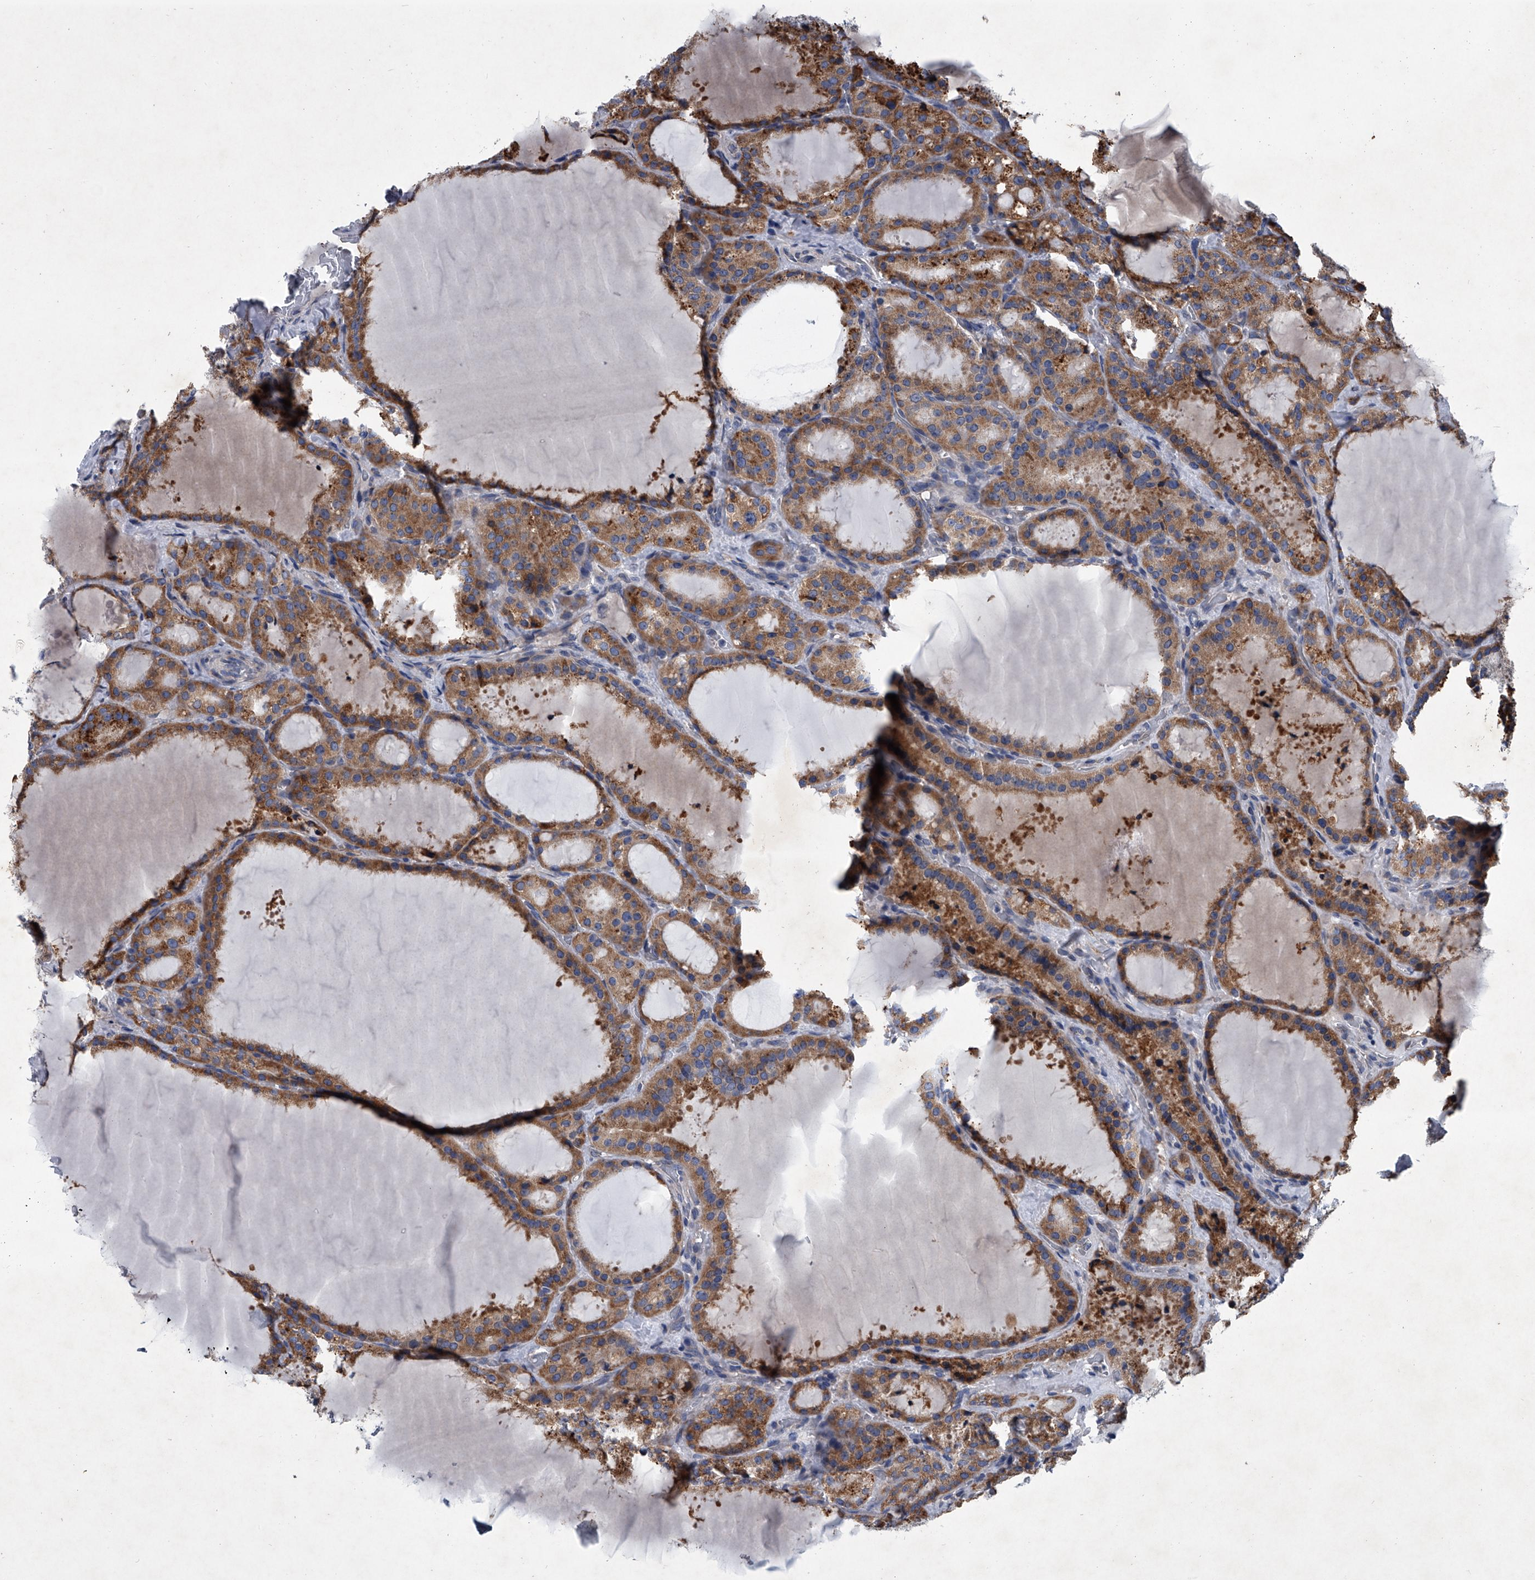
{"staining": {"intensity": "moderate", "quantity": ">75%", "location": "cytoplasmic/membranous"}, "tissue": "thyroid cancer", "cell_type": "Tumor cells", "image_type": "cancer", "snomed": [{"axis": "morphology", "description": "Papillary adenocarcinoma, NOS"}, {"axis": "topography", "description": "Thyroid gland"}], "caption": "Immunohistochemical staining of thyroid papillary adenocarcinoma shows medium levels of moderate cytoplasmic/membranous expression in approximately >75% of tumor cells. The protein is stained brown, and the nuclei are stained in blue (DAB (3,3'-diaminobenzidine) IHC with brightfield microscopy, high magnification).", "gene": "ABCG1", "patient": {"sex": "male", "age": 77}}